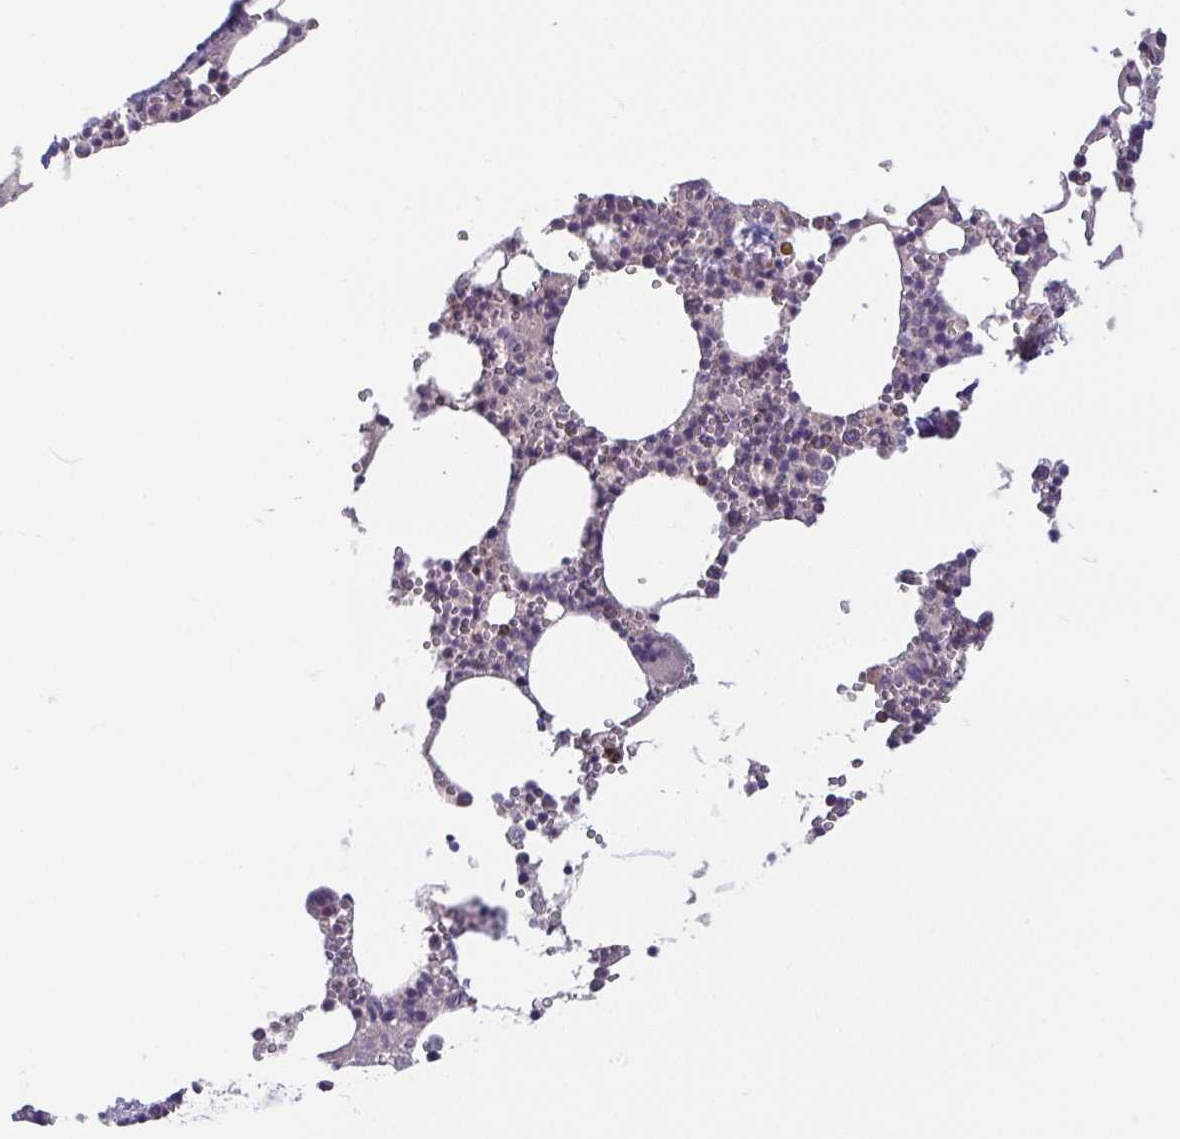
{"staining": {"intensity": "negative", "quantity": "none", "location": "none"}, "tissue": "bone marrow", "cell_type": "Hematopoietic cells", "image_type": "normal", "snomed": [{"axis": "morphology", "description": "Normal tissue, NOS"}, {"axis": "topography", "description": "Bone marrow"}], "caption": "There is no significant positivity in hematopoietic cells of bone marrow. Brightfield microscopy of IHC stained with DAB (3,3'-diaminobenzidine) (brown) and hematoxylin (blue), captured at high magnification.", "gene": "OSBPL7", "patient": {"sex": "male", "age": 54}}